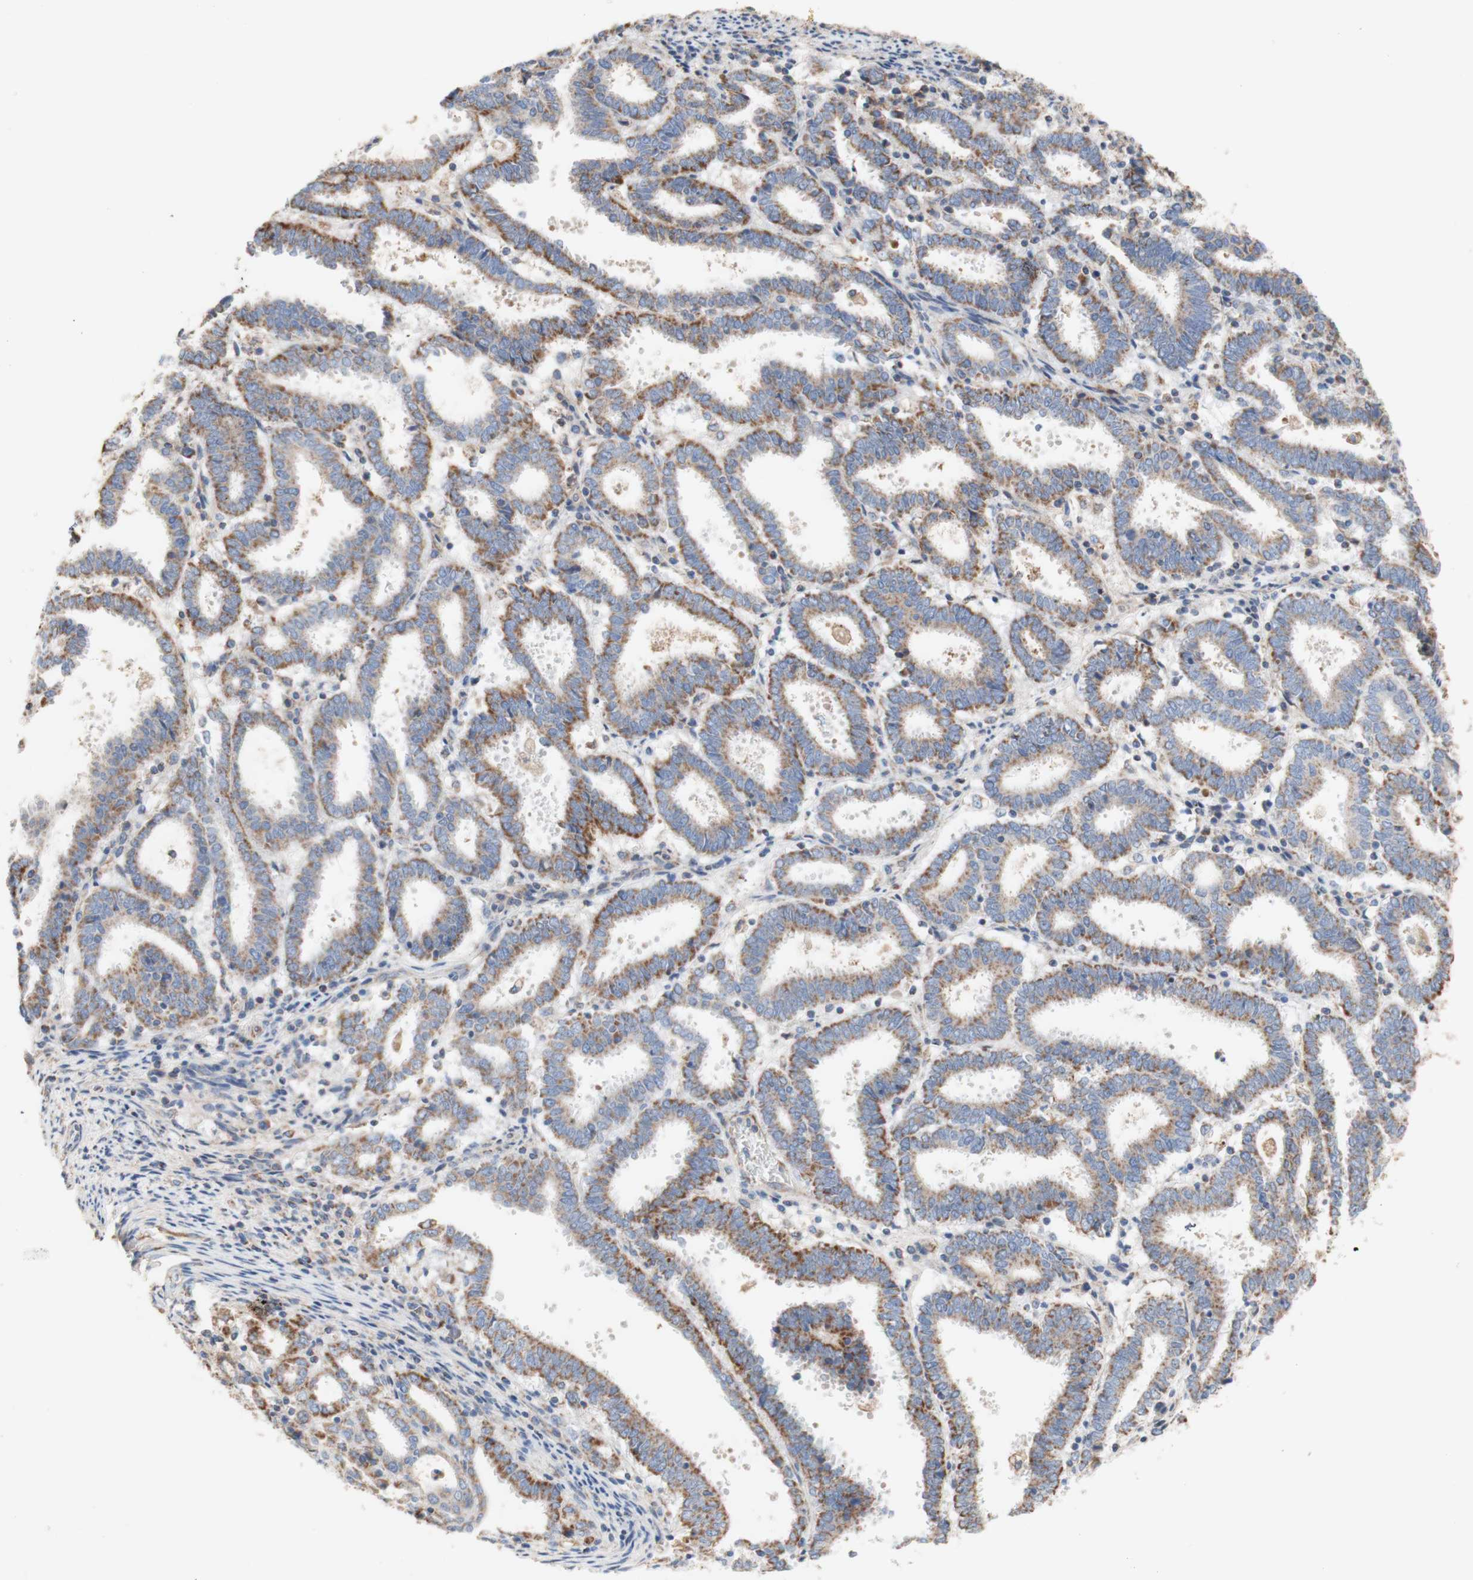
{"staining": {"intensity": "moderate", "quantity": ">75%", "location": "cytoplasmic/membranous"}, "tissue": "endometrial cancer", "cell_type": "Tumor cells", "image_type": "cancer", "snomed": [{"axis": "morphology", "description": "Adenocarcinoma, NOS"}, {"axis": "topography", "description": "Uterus"}], "caption": "IHC staining of endometrial adenocarcinoma, which reveals medium levels of moderate cytoplasmic/membranous expression in approximately >75% of tumor cells indicating moderate cytoplasmic/membranous protein expression. The staining was performed using DAB (brown) for protein detection and nuclei were counterstained in hematoxylin (blue).", "gene": "SDHB", "patient": {"sex": "female", "age": 83}}